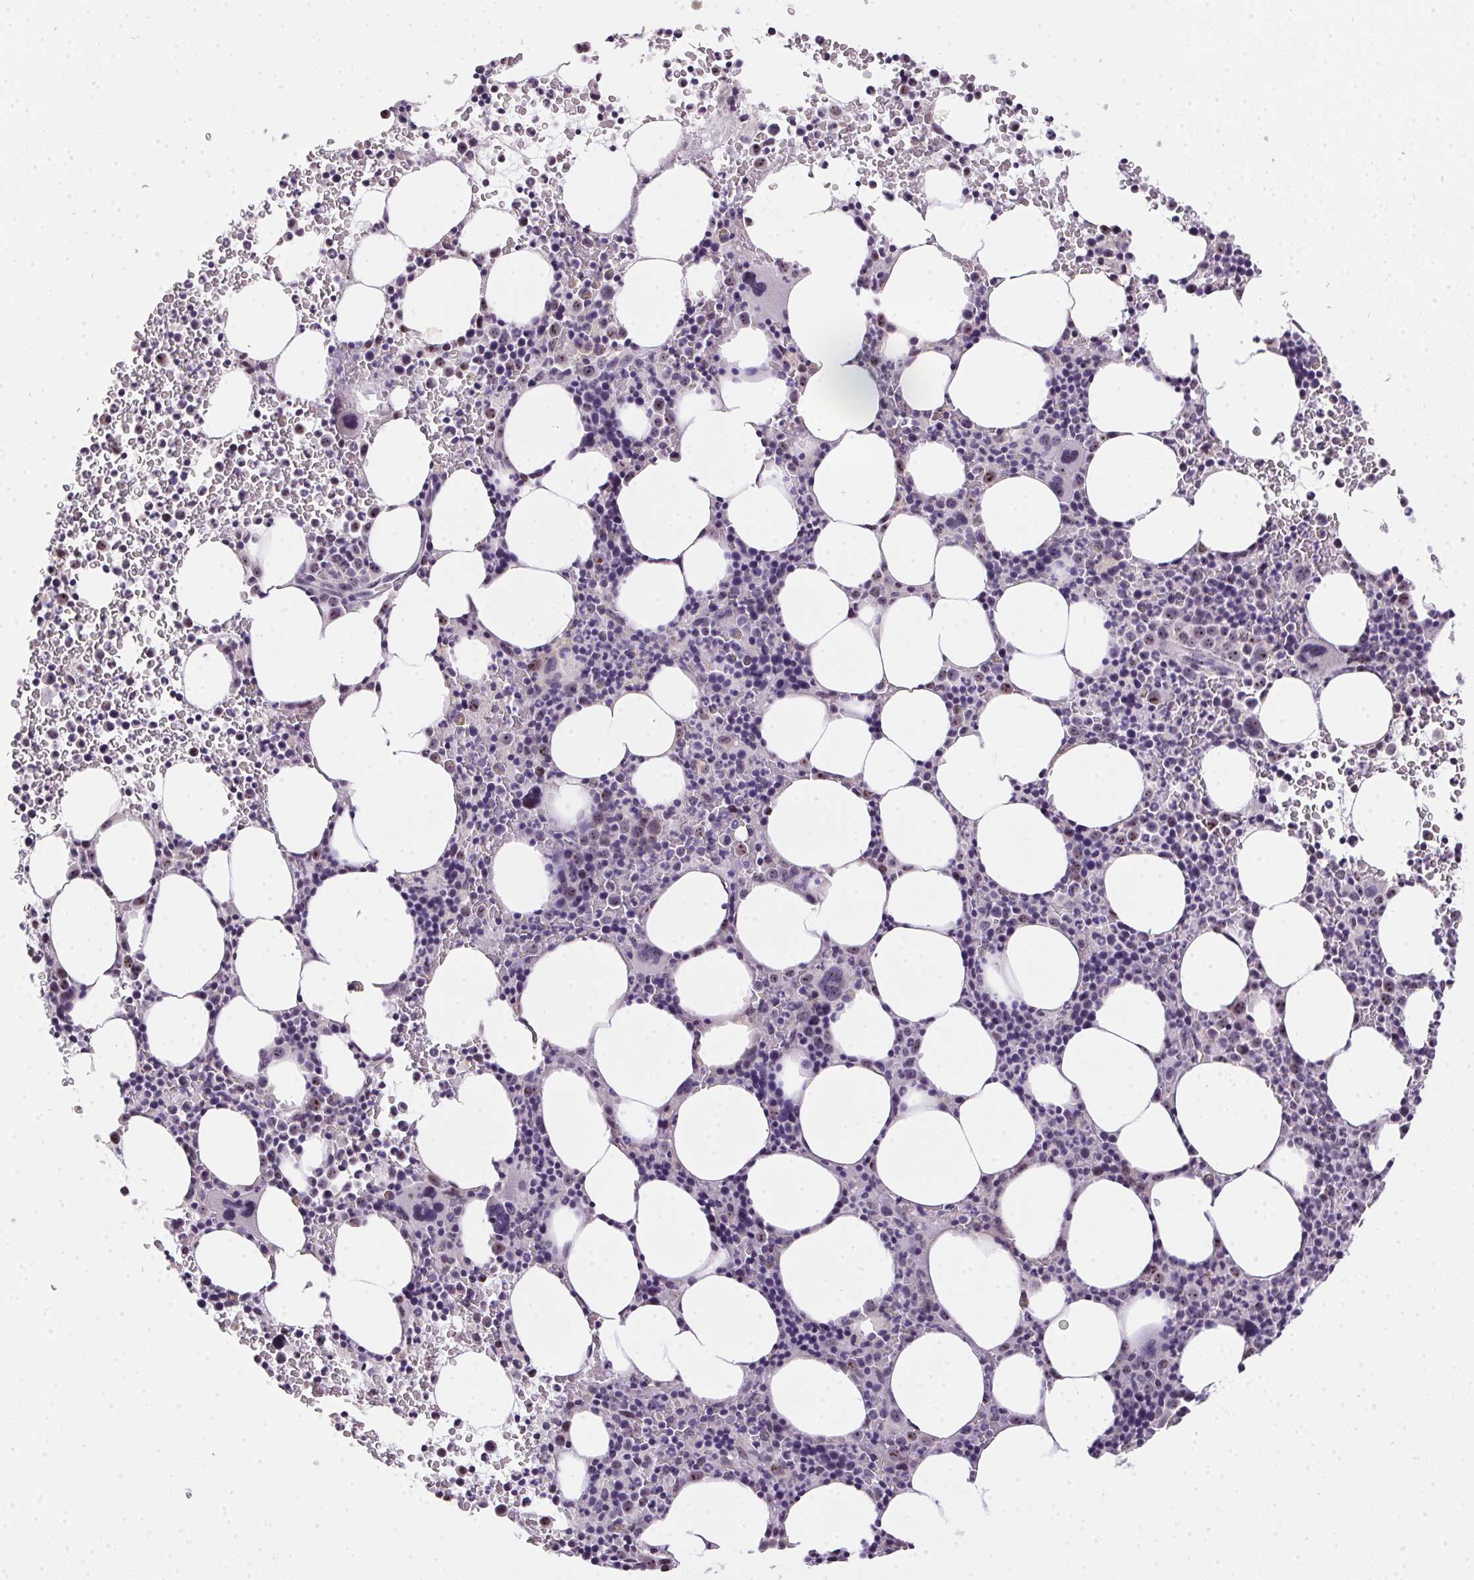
{"staining": {"intensity": "negative", "quantity": "none", "location": "none"}, "tissue": "bone marrow", "cell_type": "Hematopoietic cells", "image_type": "normal", "snomed": [{"axis": "morphology", "description": "Normal tissue, NOS"}, {"axis": "topography", "description": "Bone marrow"}], "caption": "Immunohistochemistry (IHC) of normal human bone marrow exhibits no expression in hematopoietic cells. (Brightfield microscopy of DAB immunohistochemistry at high magnification).", "gene": "BATF2", "patient": {"sex": "male", "age": 58}}